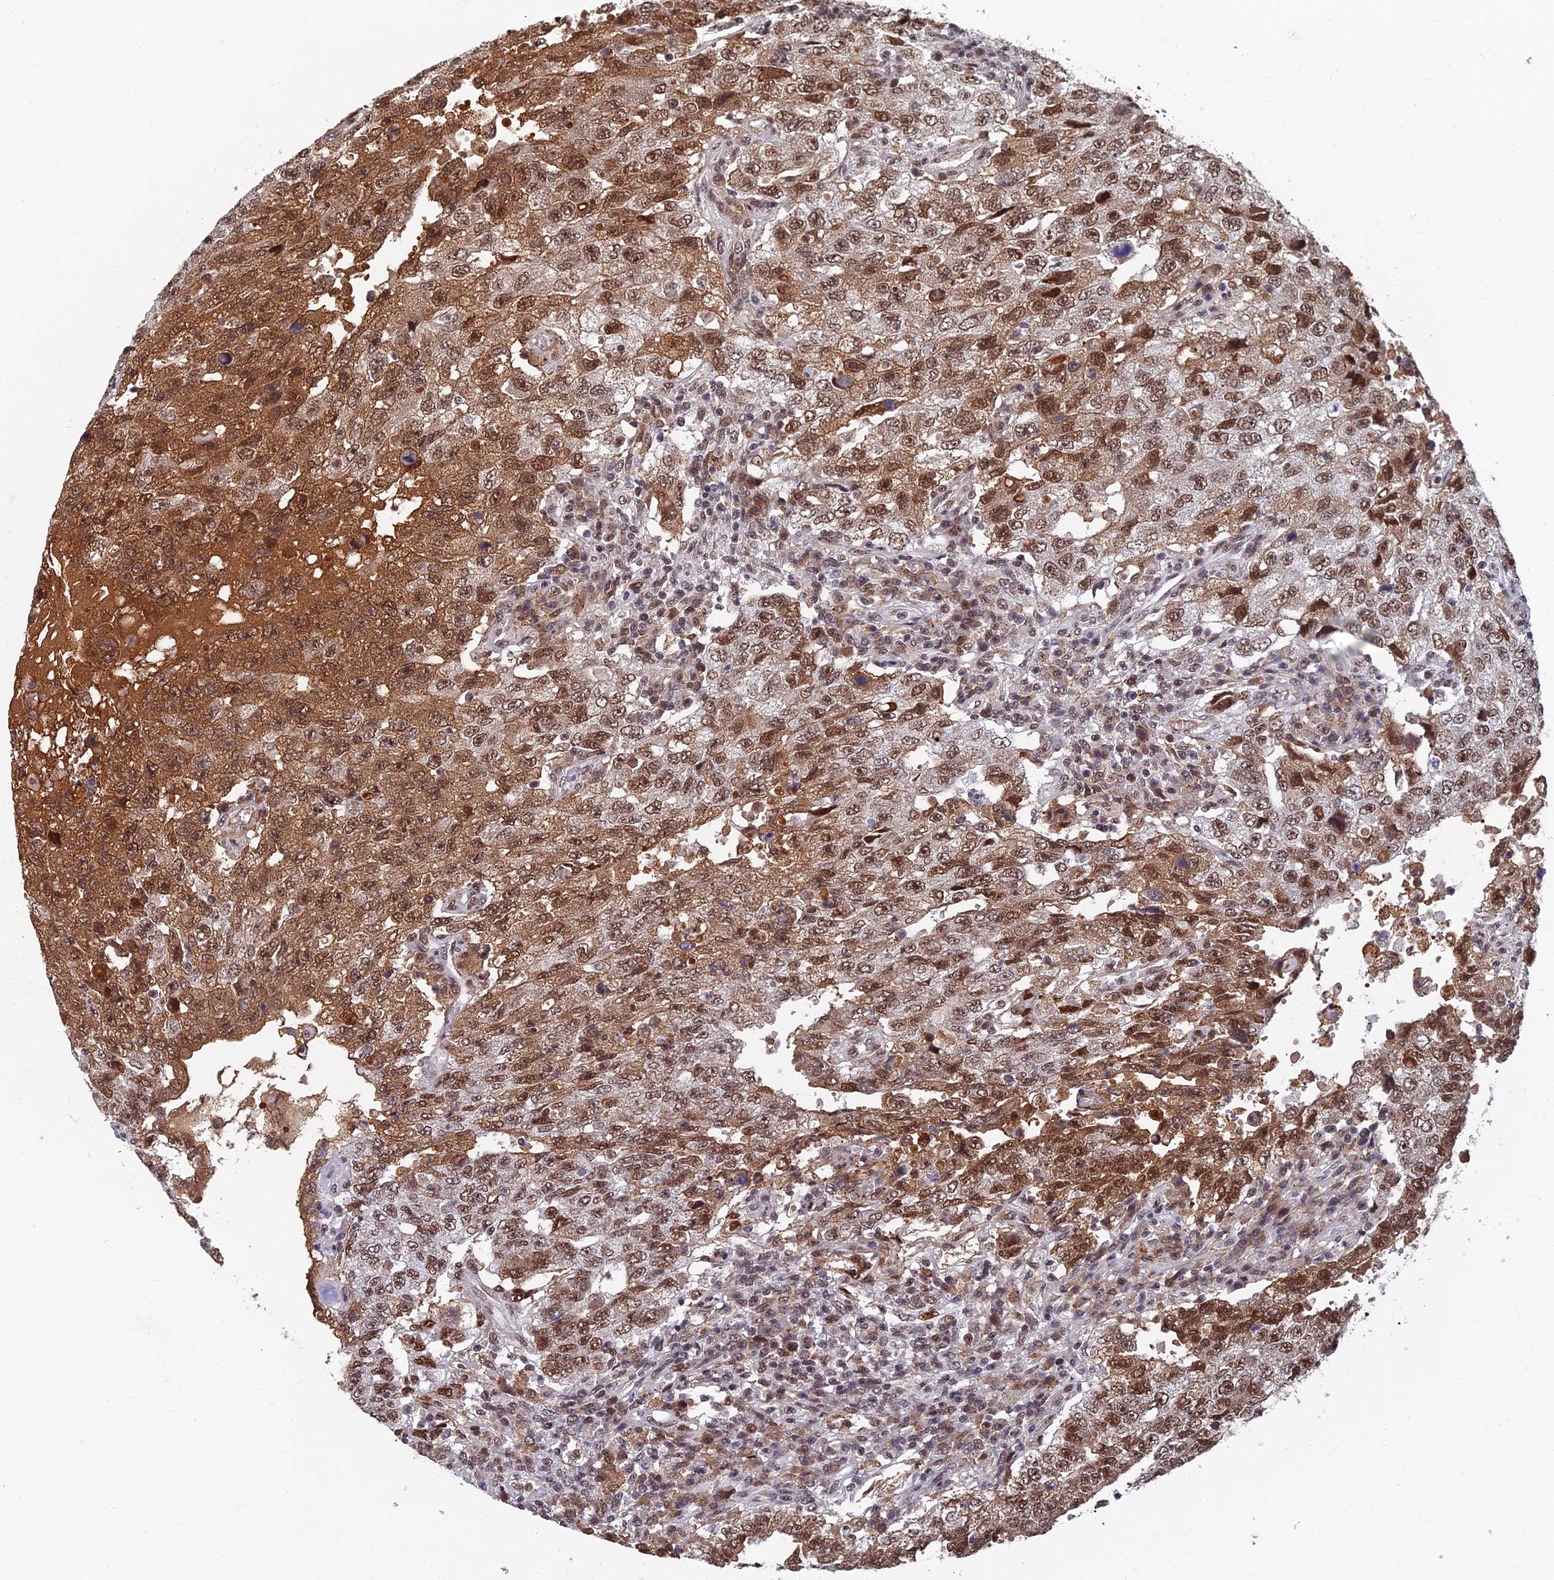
{"staining": {"intensity": "moderate", "quantity": ">75%", "location": "cytoplasmic/membranous,nuclear"}, "tissue": "testis cancer", "cell_type": "Tumor cells", "image_type": "cancer", "snomed": [{"axis": "morphology", "description": "Carcinoma, Embryonal, NOS"}, {"axis": "topography", "description": "Testis"}], "caption": "Moderate cytoplasmic/membranous and nuclear staining is seen in approximately >75% of tumor cells in testis cancer.", "gene": "TAF13", "patient": {"sex": "male", "age": 26}}